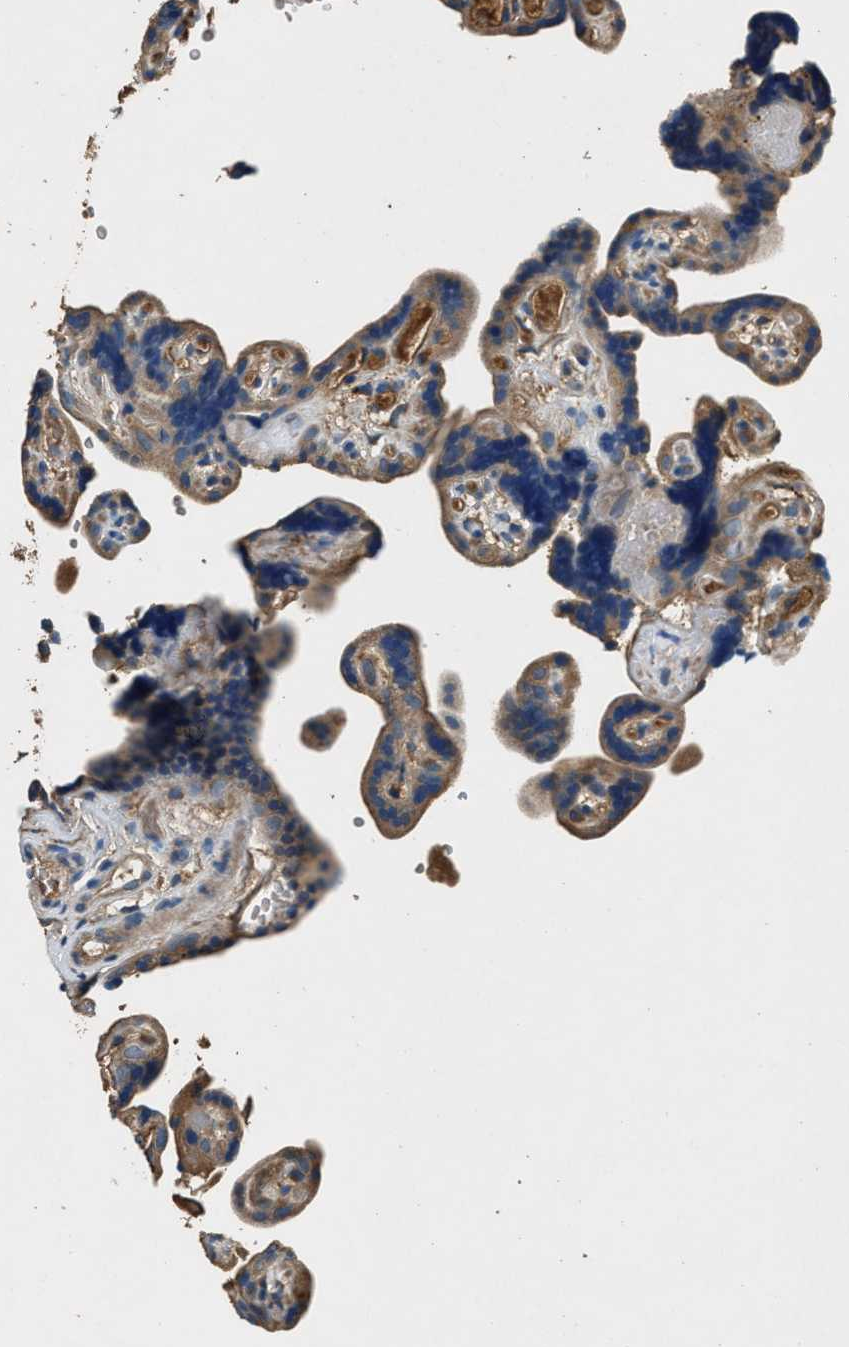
{"staining": {"intensity": "moderate", "quantity": ">75%", "location": "cytoplasmic/membranous"}, "tissue": "placenta", "cell_type": "Decidual cells", "image_type": "normal", "snomed": [{"axis": "morphology", "description": "Normal tissue, NOS"}, {"axis": "topography", "description": "Placenta"}], "caption": "A photomicrograph showing moderate cytoplasmic/membranous positivity in approximately >75% of decidual cells in unremarkable placenta, as visualized by brown immunohistochemical staining.", "gene": "BLOC1S1", "patient": {"sex": "female", "age": 30}}